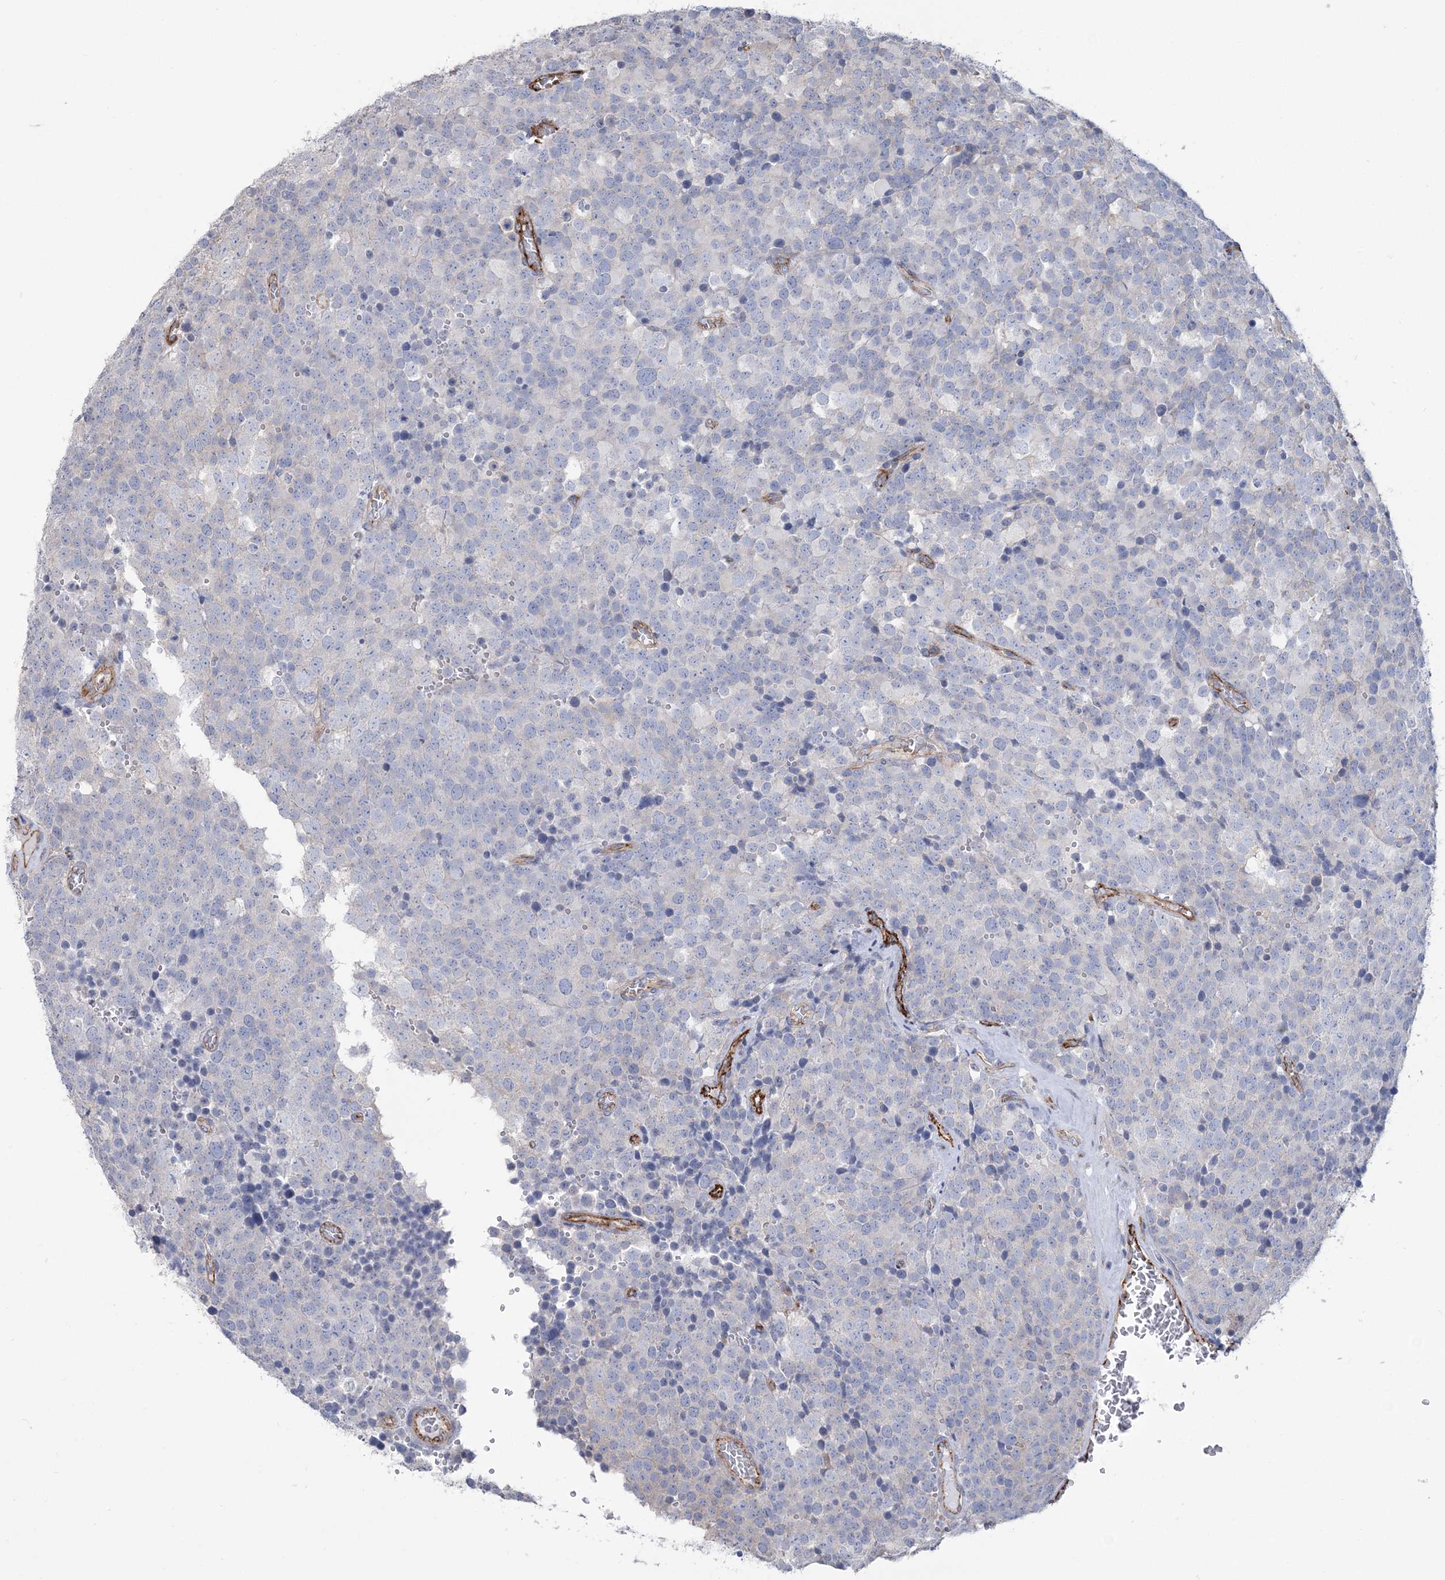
{"staining": {"intensity": "negative", "quantity": "none", "location": "none"}, "tissue": "testis cancer", "cell_type": "Tumor cells", "image_type": "cancer", "snomed": [{"axis": "morphology", "description": "Seminoma, NOS"}, {"axis": "topography", "description": "Testis"}], "caption": "Micrograph shows no protein positivity in tumor cells of seminoma (testis) tissue. (DAB immunohistochemistry (IHC), high magnification).", "gene": "RAB11FIP5", "patient": {"sex": "male", "age": 71}}